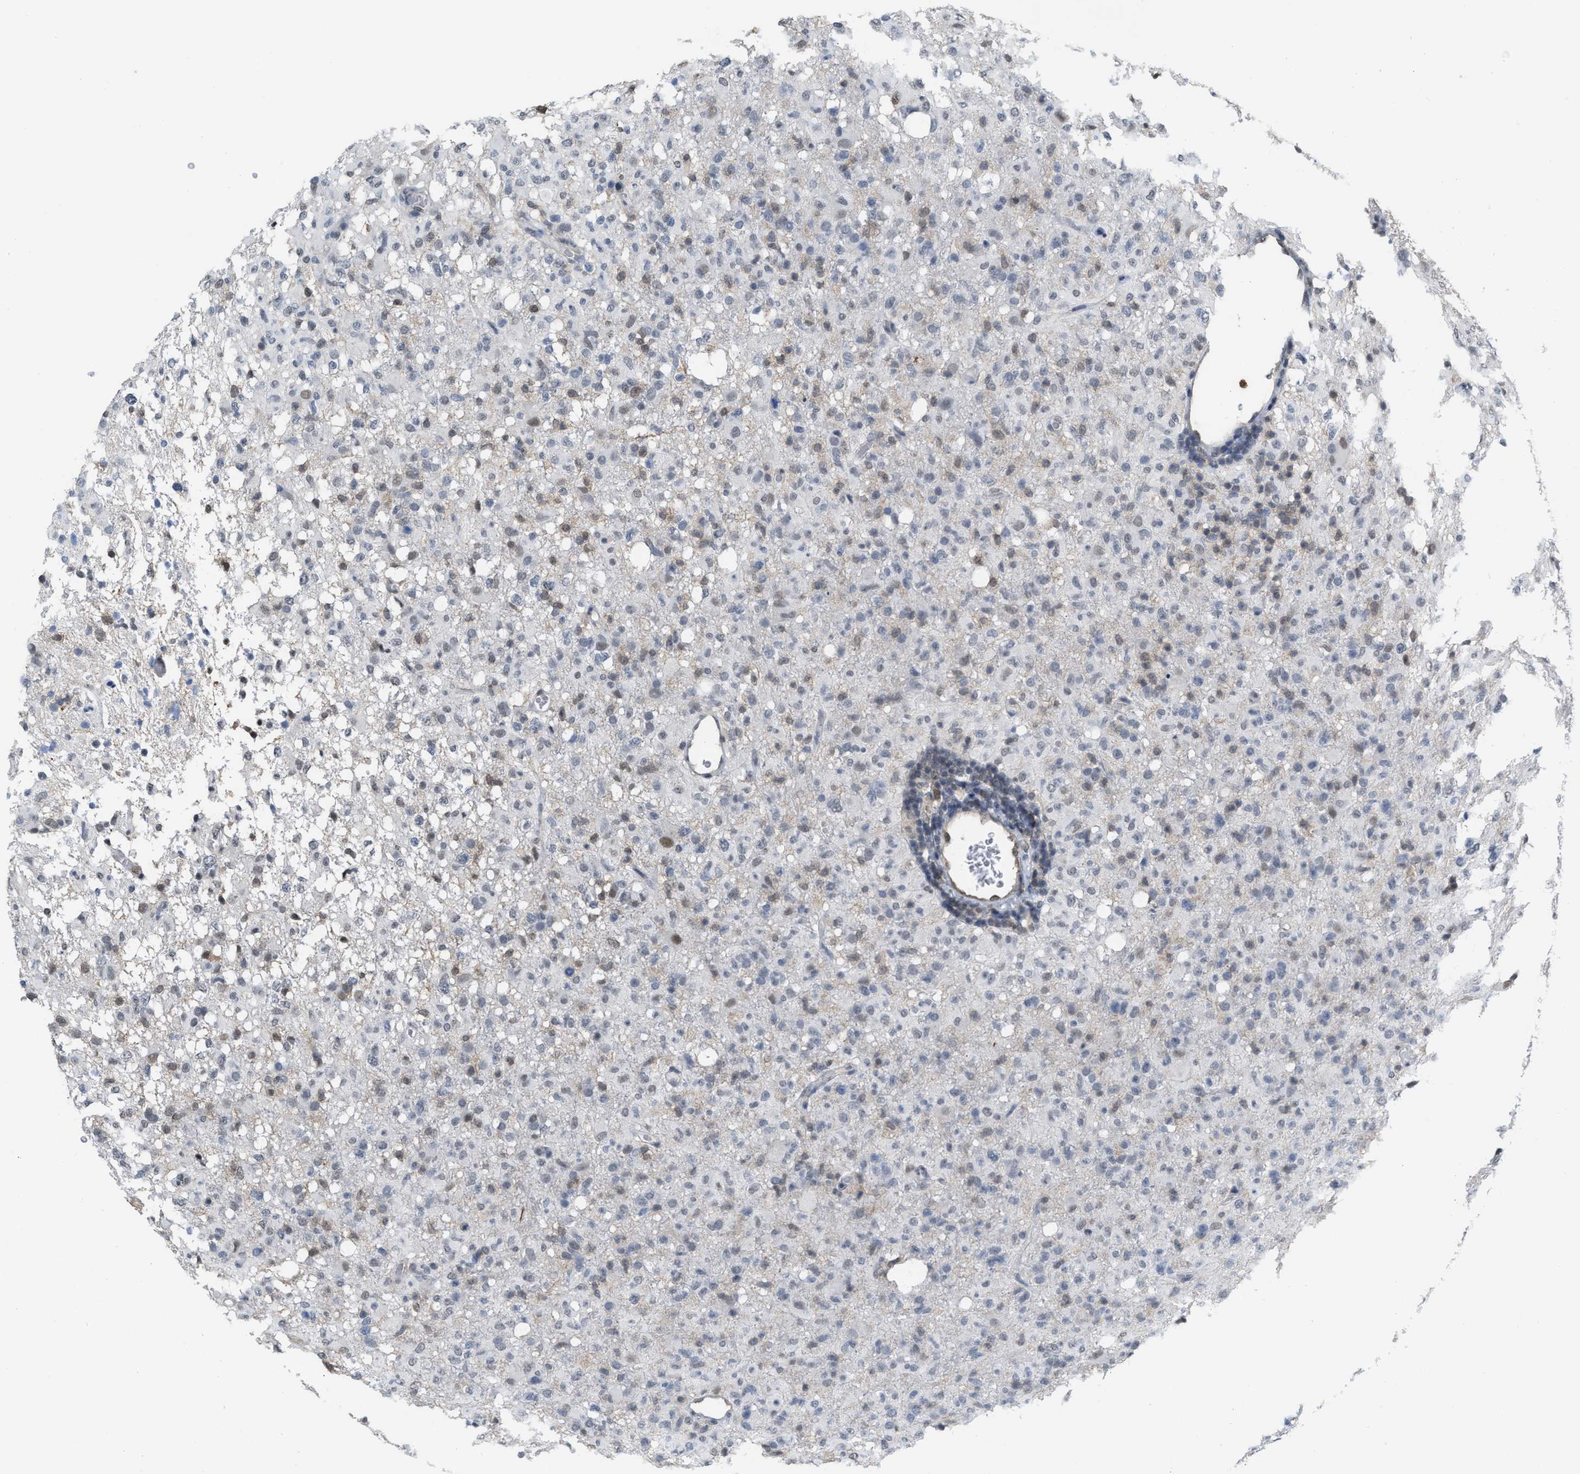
{"staining": {"intensity": "weak", "quantity": "25%-75%", "location": "cytoplasmic/membranous,nuclear"}, "tissue": "glioma", "cell_type": "Tumor cells", "image_type": "cancer", "snomed": [{"axis": "morphology", "description": "Glioma, malignant, High grade"}, {"axis": "topography", "description": "Brain"}], "caption": "The histopathology image reveals immunohistochemical staining of glioma. There is weak cytoplasmic/membranous and nuclear expression is seen in approximately 25%-75% of tumor cells.", "gene": "BAIAP2L1", "patient": {"sex": "female", "age": 57}}